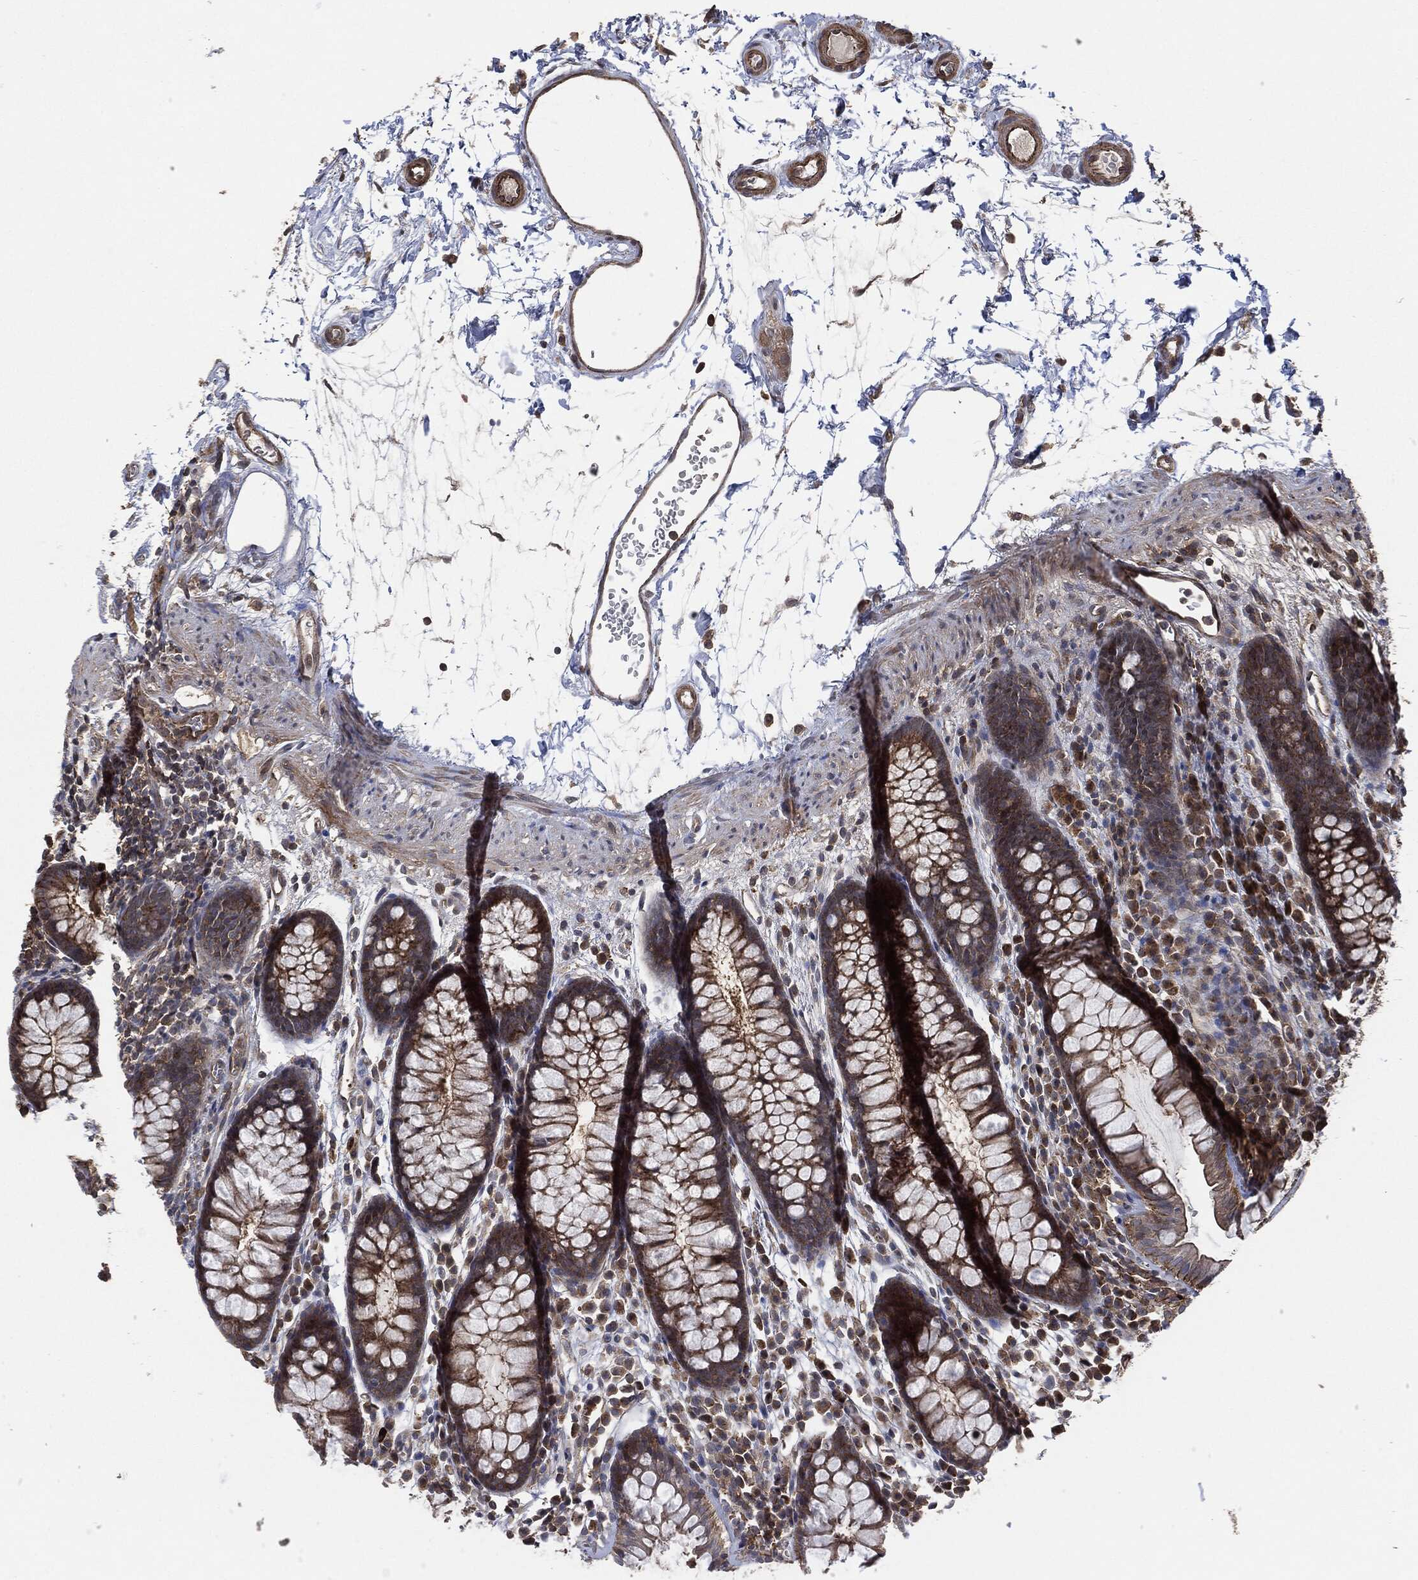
{"staining": {"intensity": "strong", "quantity": "25%-75%", "location": "cytoplasmic/membranous"}, "tissue": "colon", "cell_type": "Endothelial cells", "image_type": "normal", "snomed": [{"axis": "morphology", "description": "Normal tissue, NOS"}, {"axis": "topography", "description": "Colon"}], "caption": "Immunohistochemical staining of unremarkable human colon shows high levels of strong cytoplasmic/membranous staining in about 25%-75% of endothelial cells. The staining was performed using DAB (3,3'-diaminobenzidine), with brown indicating positive protein expression. Nuclei are stained blue with hematoxylin.", "gene": "TPT1", "patient": {"sex": "male", "age": 76}}